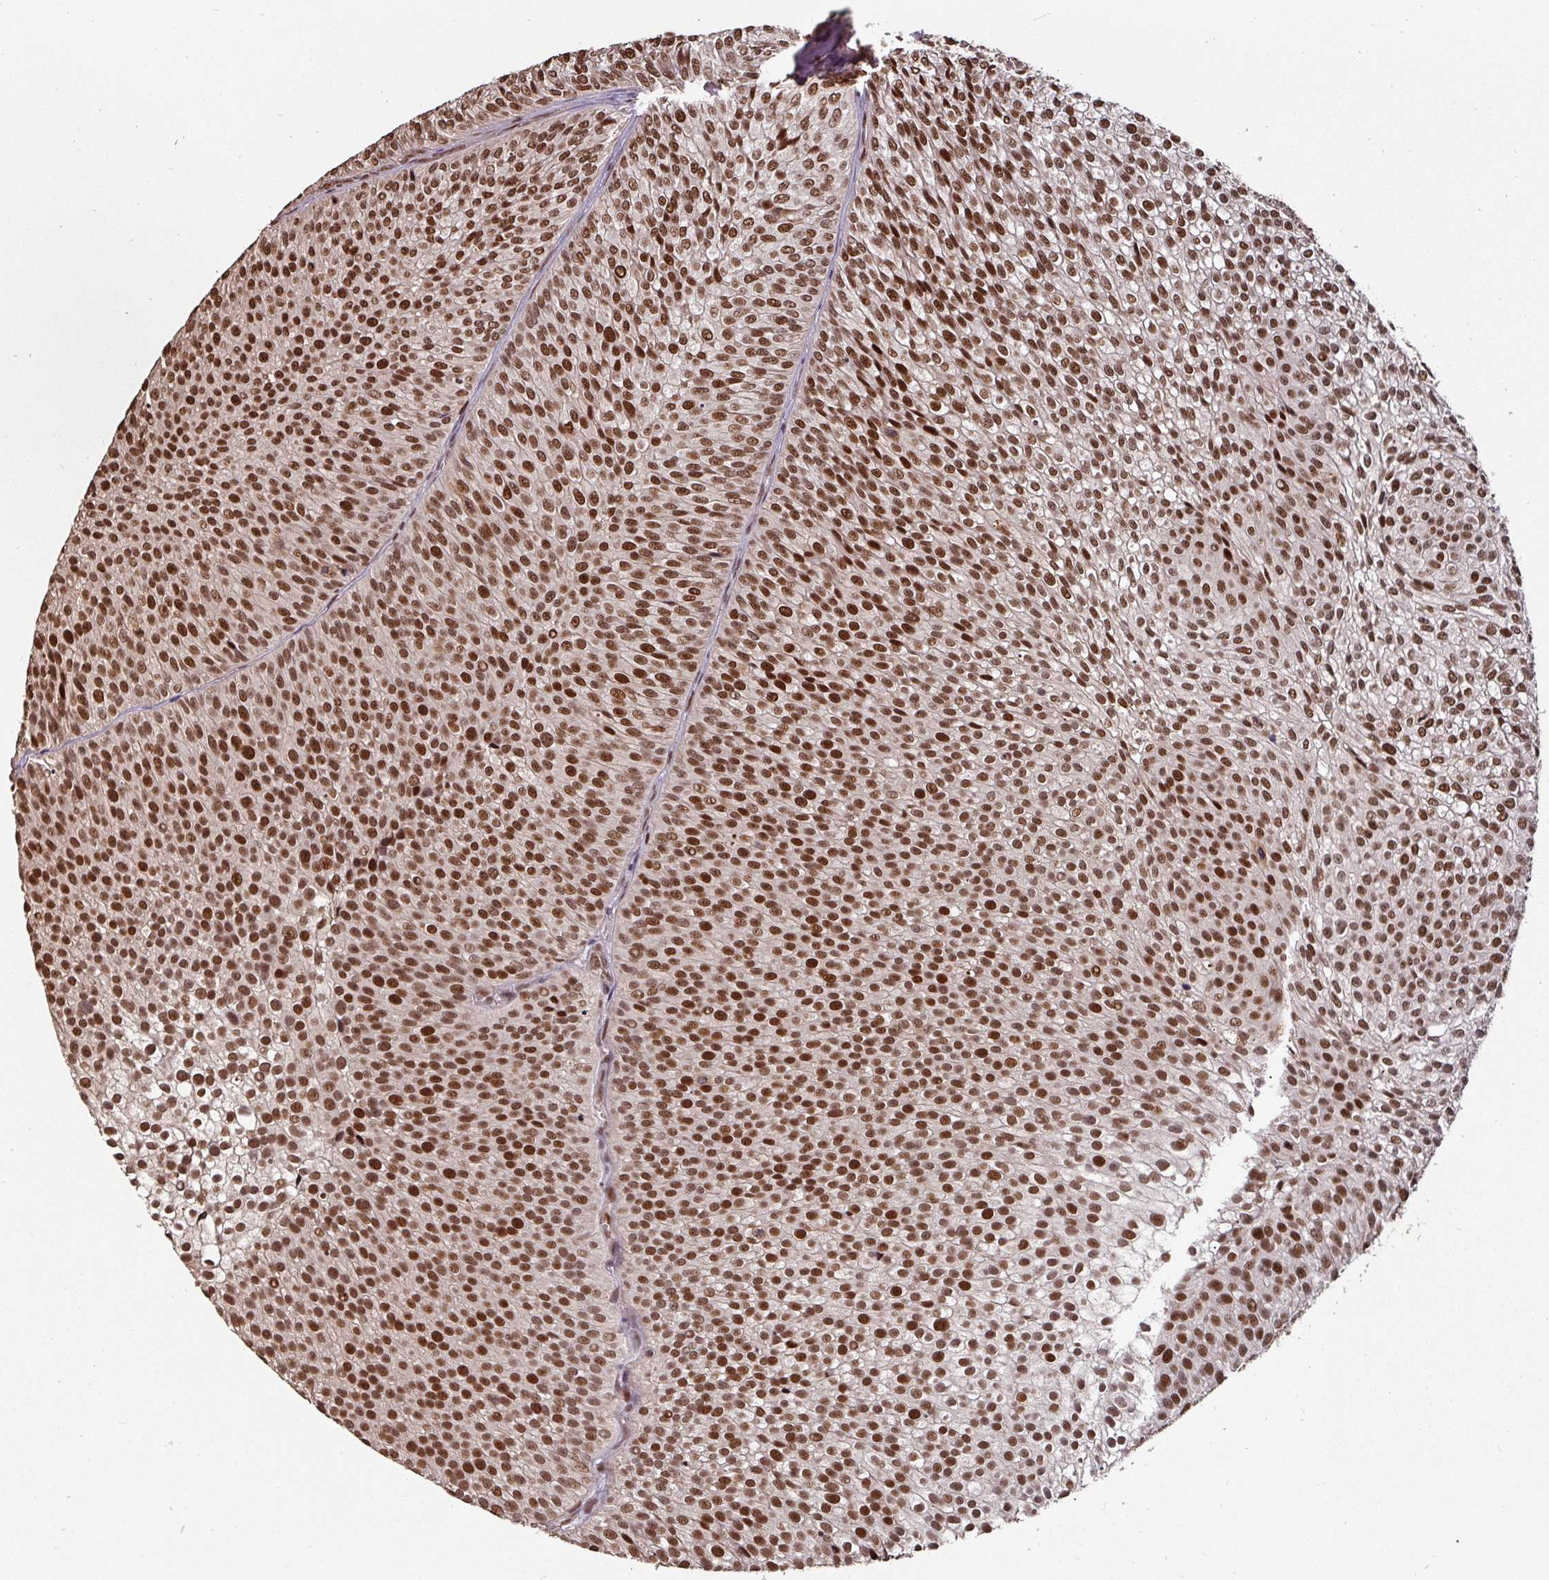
{"staining": {"intensity": "strong", "quantity": ">75%", "location": "nuclear"}, "tissue": "urothelial cancer", "cell_type": "Tumor cells", "image_type": "cancer", "snomed": [{"axis": "morphology", "description": "Urothelial carcinoma, Low grade"}, {"axis": "topography", "description": "Urinary bladder"}], "caption": "A brown stain labels strong nuclear expression of a protein in human urothelial carcinoma (low-grade) tumor cells.", "gene": "POLD1", "patient": {"sex": "male", "age": 91}}